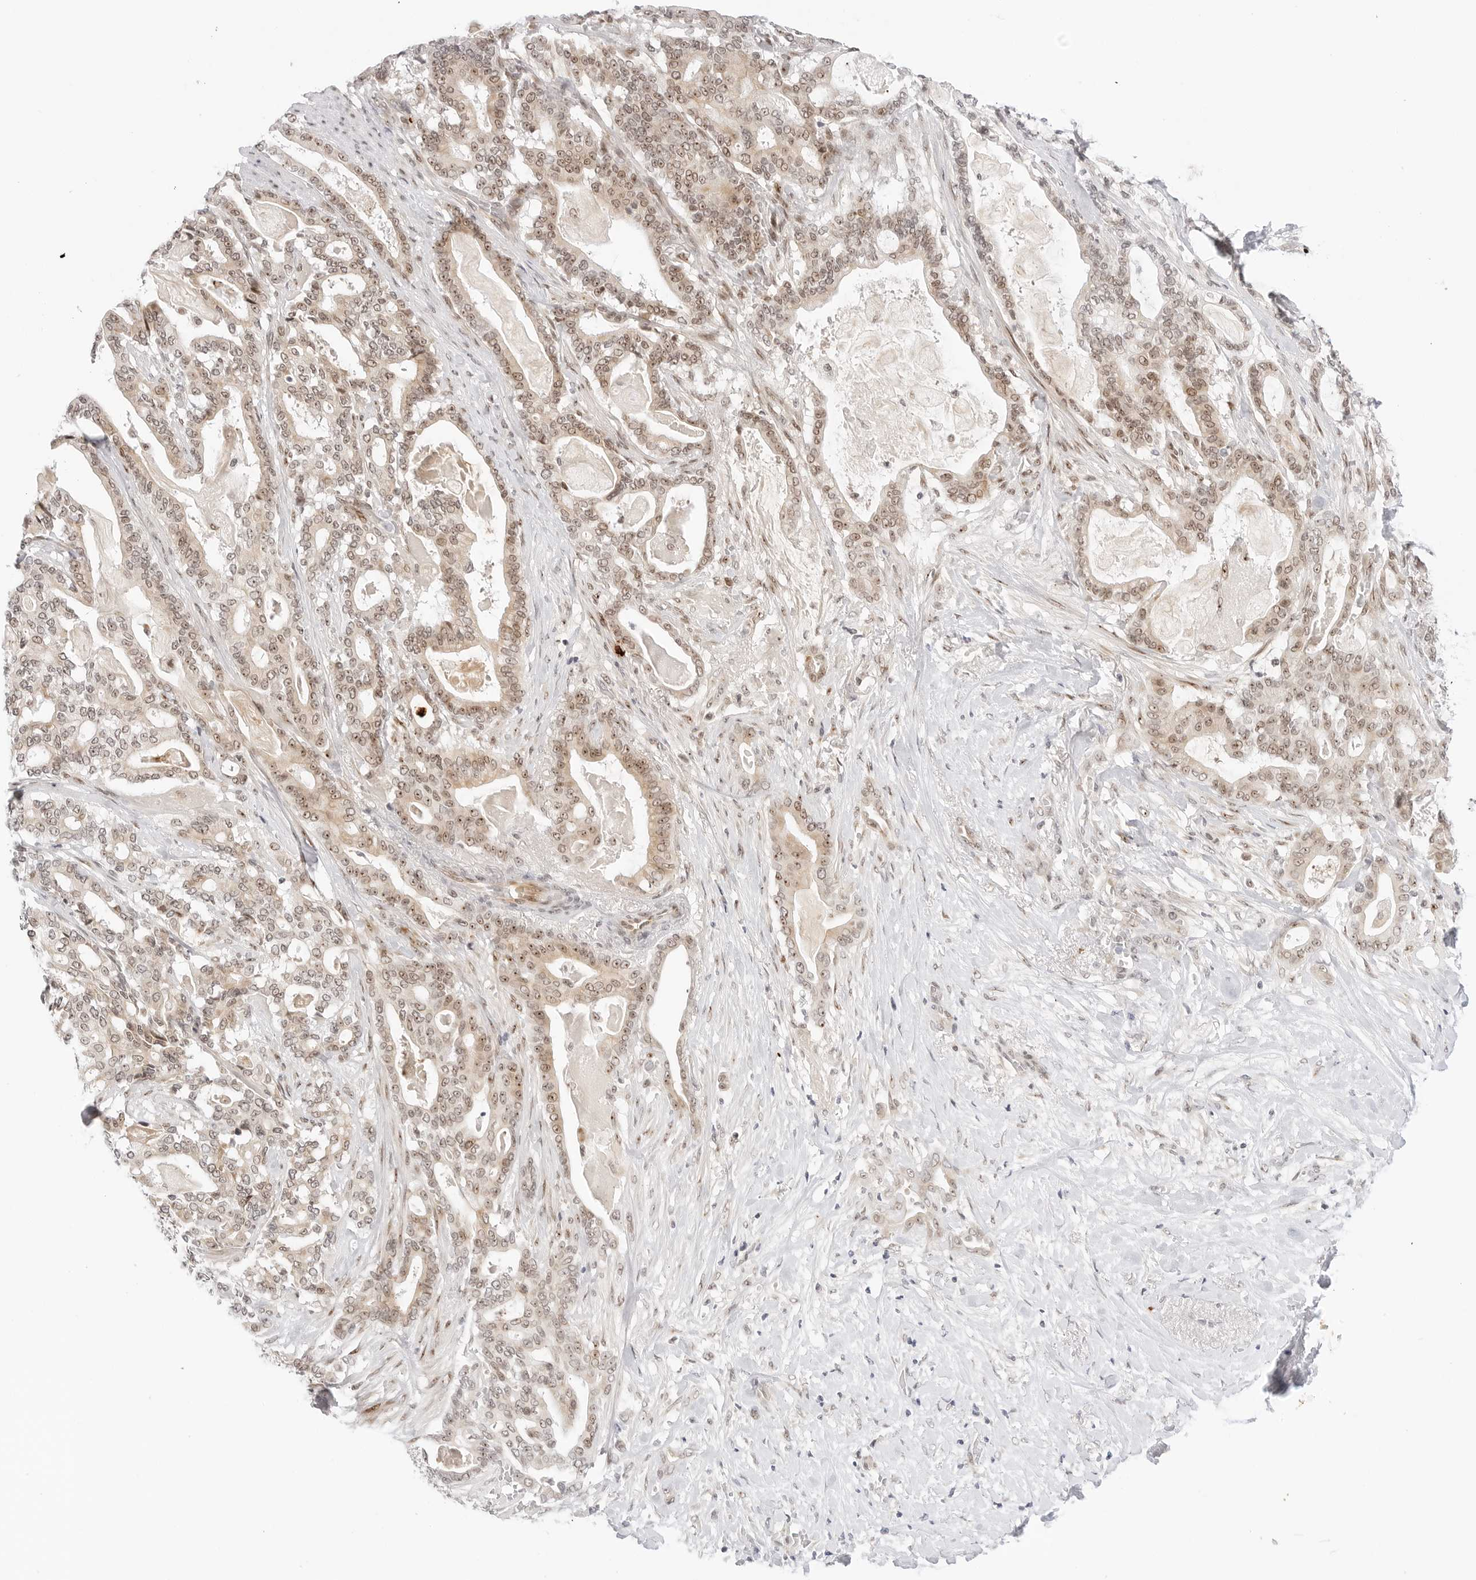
{"staining": {"intensity": "weak", "quantity": ">75%", "location": "nuclear"}, "tissue": "pancreatic cancer", "cell_type": "Tumor cells", "image_type": "cancer", "snomed": [{"axis": "morphology", "description": "Adenocarcinoma, NOS"}, {"axis": "topography", "description": "Pancreas"}], "caption": "Immunohistochemical staining of human adenocarcinoma (pancreatic) demonstrates low levels of weak nuclear protein staining in about >75% of tumor cells.", "gene": "HIPK3", "patient": {"sex": "male", "age": 63}}